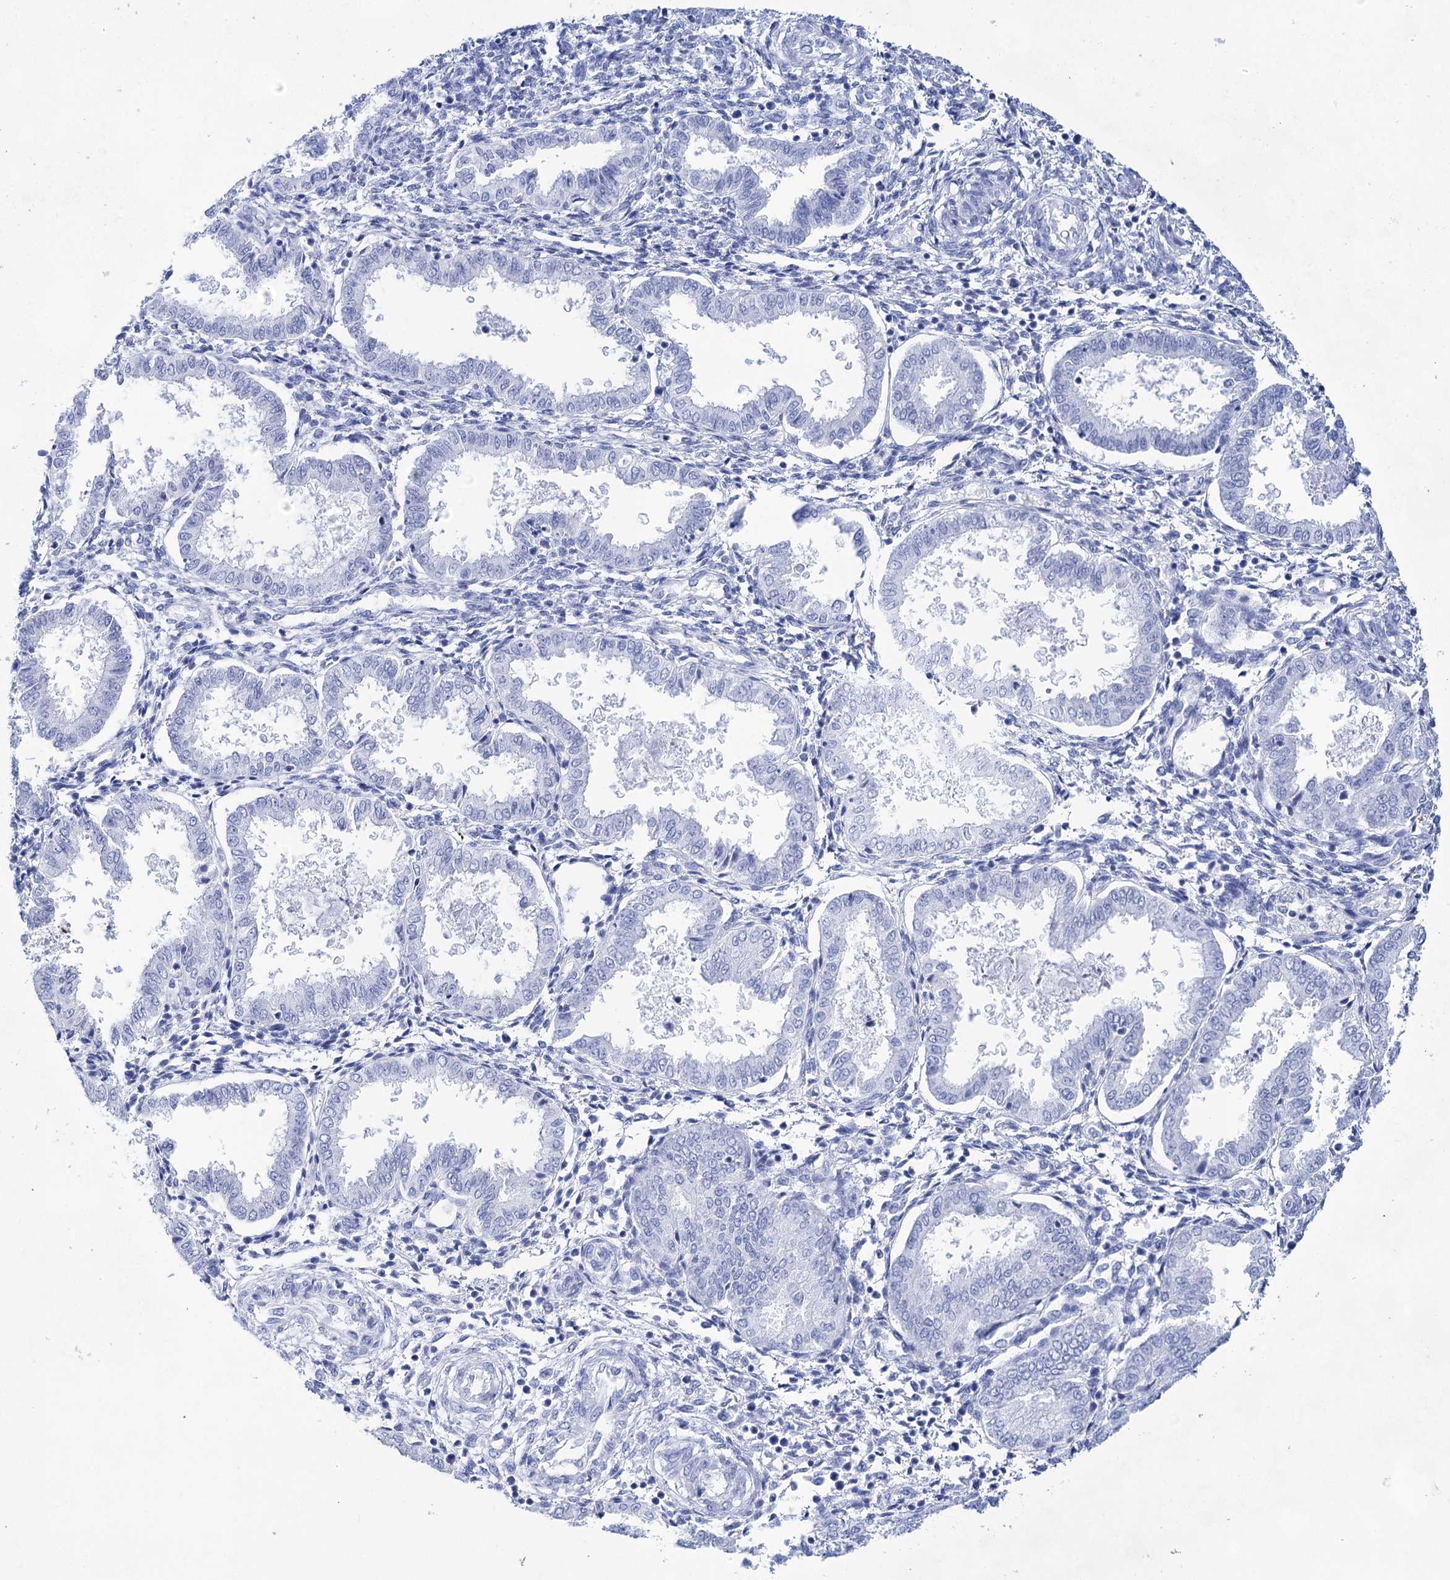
{"staining": {"intensity": "negative", "quantity": "none", "location": "none"}, "tissue": "endometrium", "cell_type": "Cells in endometrial stroma", "image_type": "normal", "snomed": [{"axis": "morphology", "description": "Normal tissue, NOS"}, {"axis": "topography", "description": "Endometrium"}], "caption": "Cells in endometrial stroma show no significant expression in benign endometrium. Brightfield microscopy of immunohistochemistry (IHC) stained with DAB (3,3'-diaminobenzidine) (brown) and hematoxylin (blue), captured at high magnification.", "gene": "LALBA", "patient": {"sex": "female", "age": 33}}